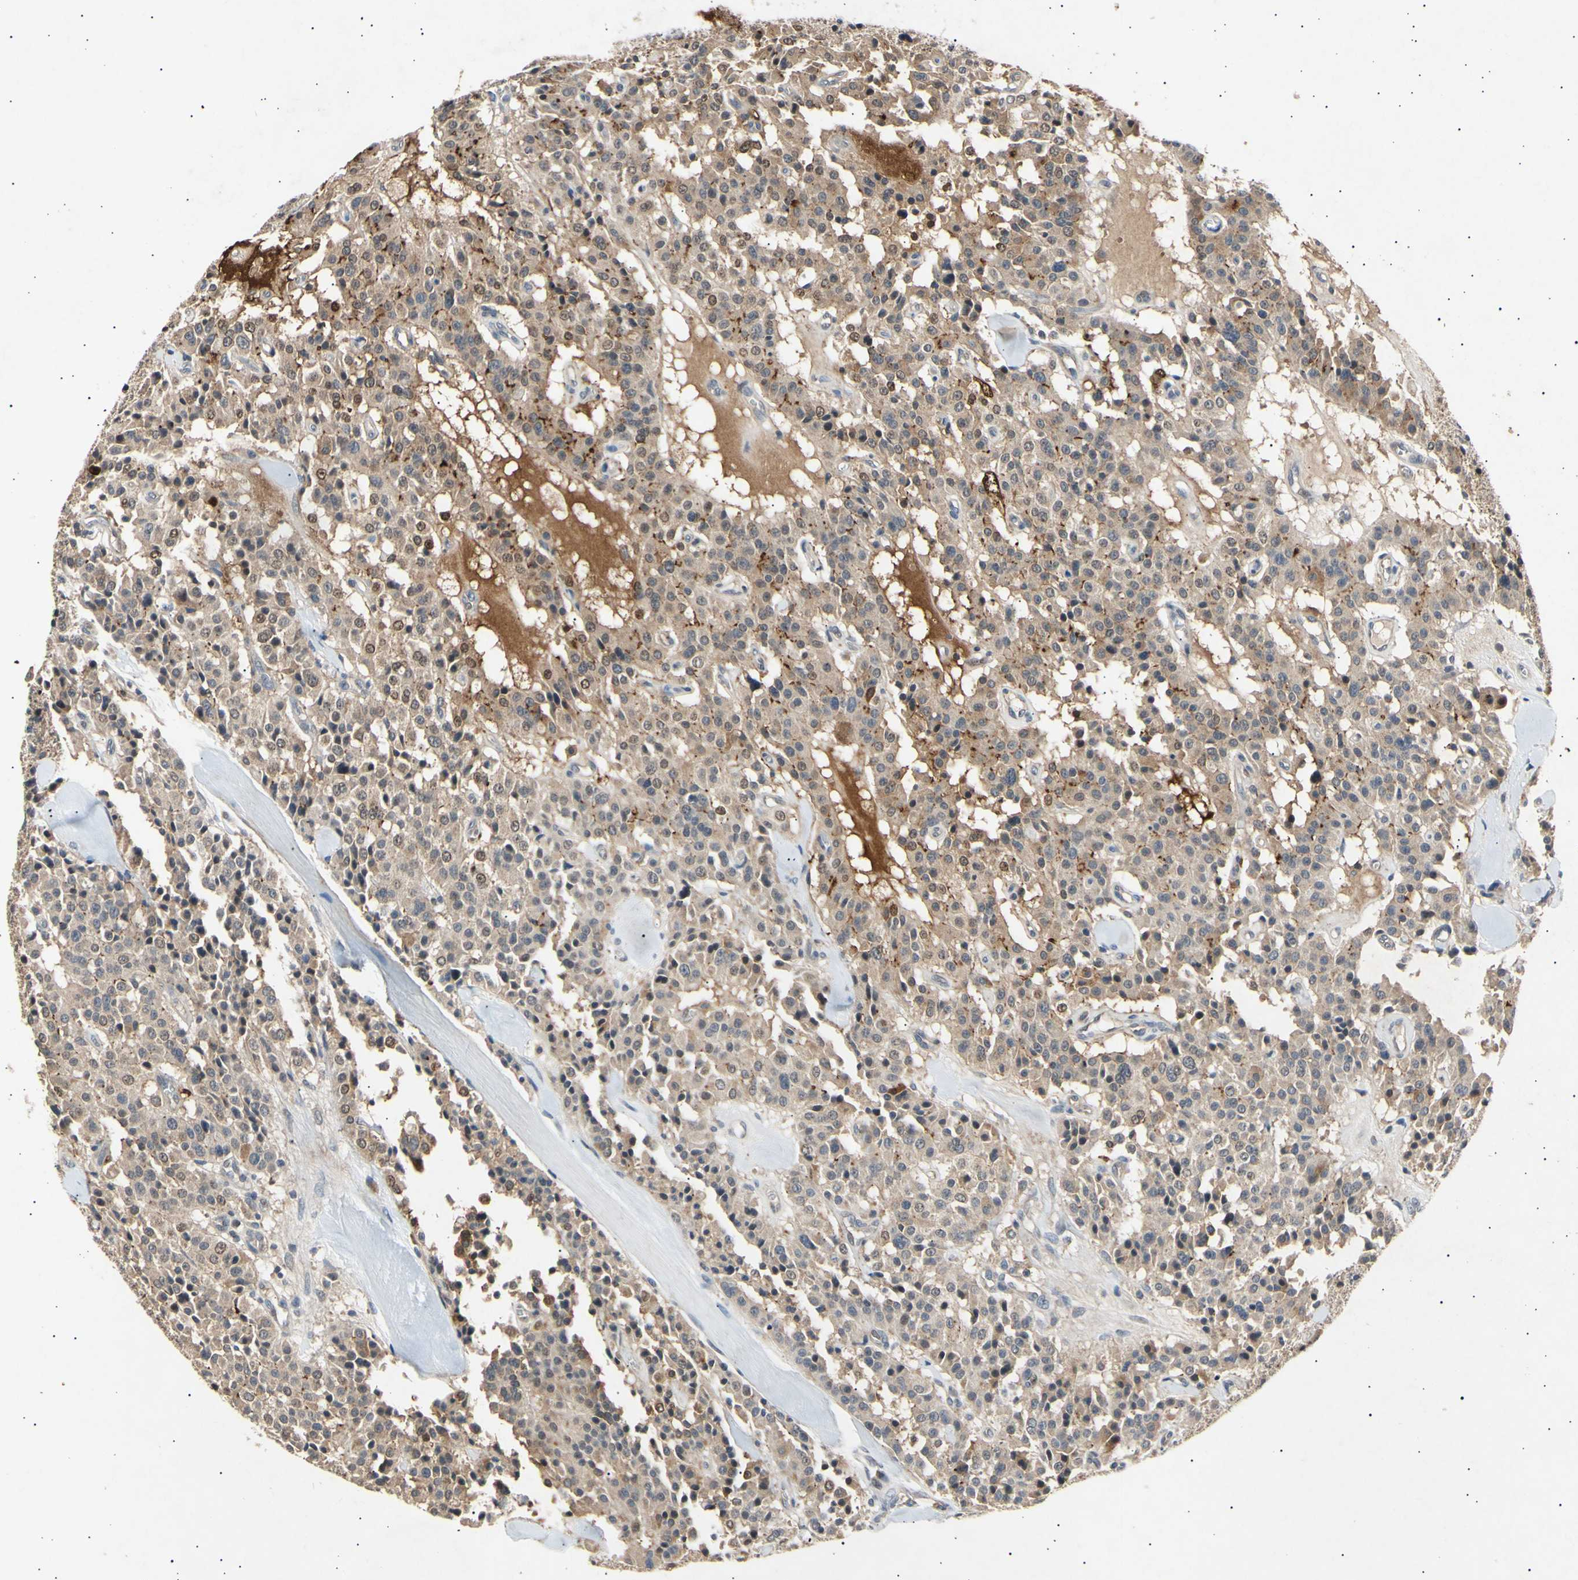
{"staining": {"intensity": "weak", "quantity": ">75%", "location": "cytoplasmic/membranous"}, "tissue": "carcinoid", "cell_type": "Tumor cells", "image_type": "cancer", "snomed": [{"axis": "morphology", "description": "Carcinoid, malignant, NOS"}, {"axis": "topography", "description": "Lung"}], "caption": "The histopathology image shows a brown stain indicating the presence of a protein in the cytoplasmic/membranous of tumor cells in carcinoid. The protein is stained brown, and the nuclei are stained in blue (DAB (3,3'-diaminobenzidine) IHC with brightfield microscopy, high magnification).", "gene": "ADCY3", "patient": {"sex": "male", "age": 30}}